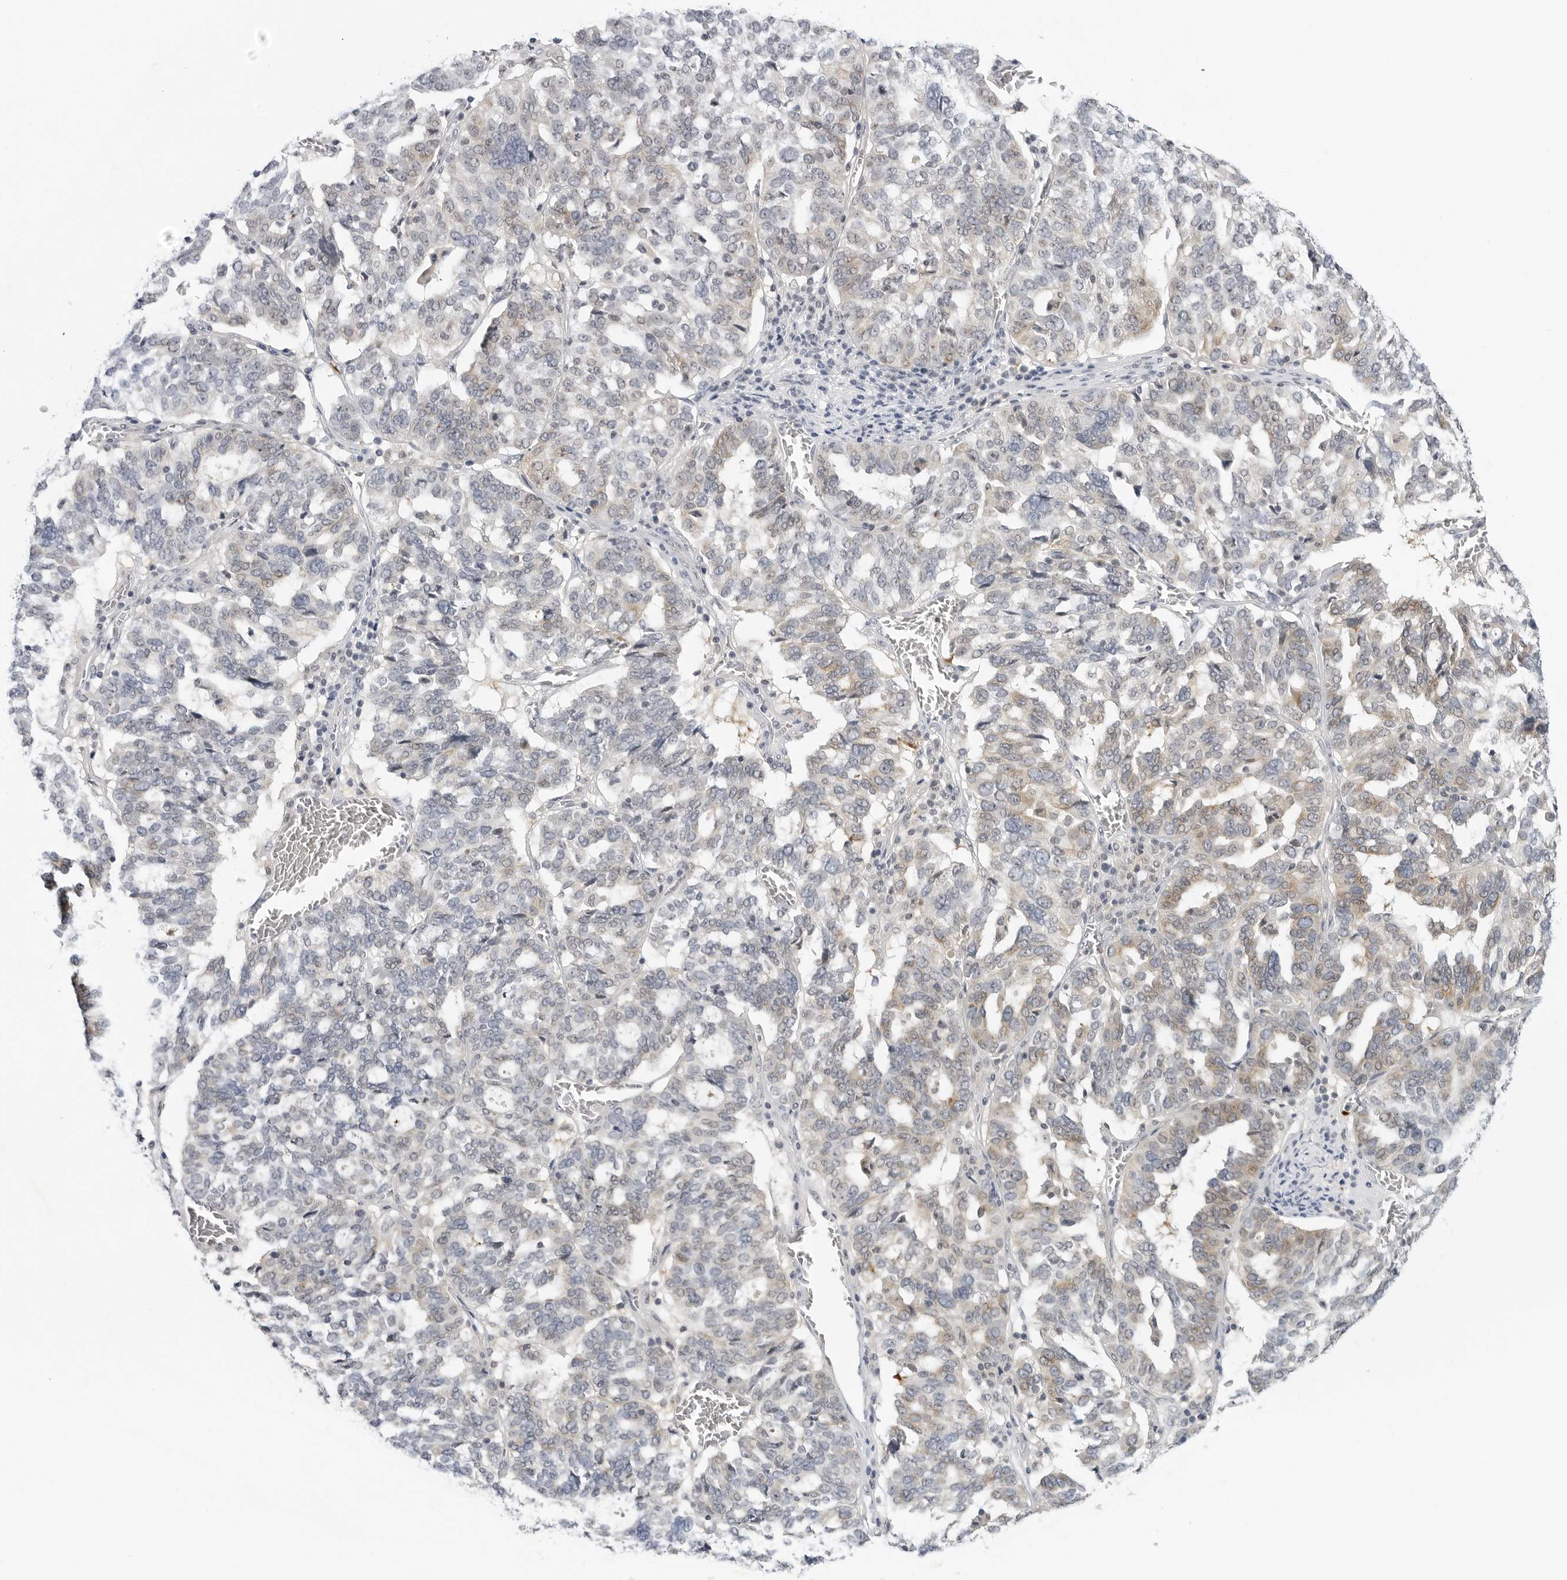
{"staining": {"intensity": "moderate", "quantity": "25%-75%", "location": "cytoplasmic/membranous"}, "tissue": "ovarian cancer", "cell_type": "Tumor cells", "image_type": "cancer", "snomed": [{"axis": "morphology", "description": "Cystadenocarcinoma, serous, NOS"}, {"axis": "topography", "description": "Ovary"}], "caption": "Immunohistochemical staining of human ovarian serous cystadenocarcinoma exhibits medium levels of moderate cytoplasmic/membranous expression in about 25%-75% of tumor cells.", "gene": "MAP2K5", "patient": {"sex": "female", "age": 59}}